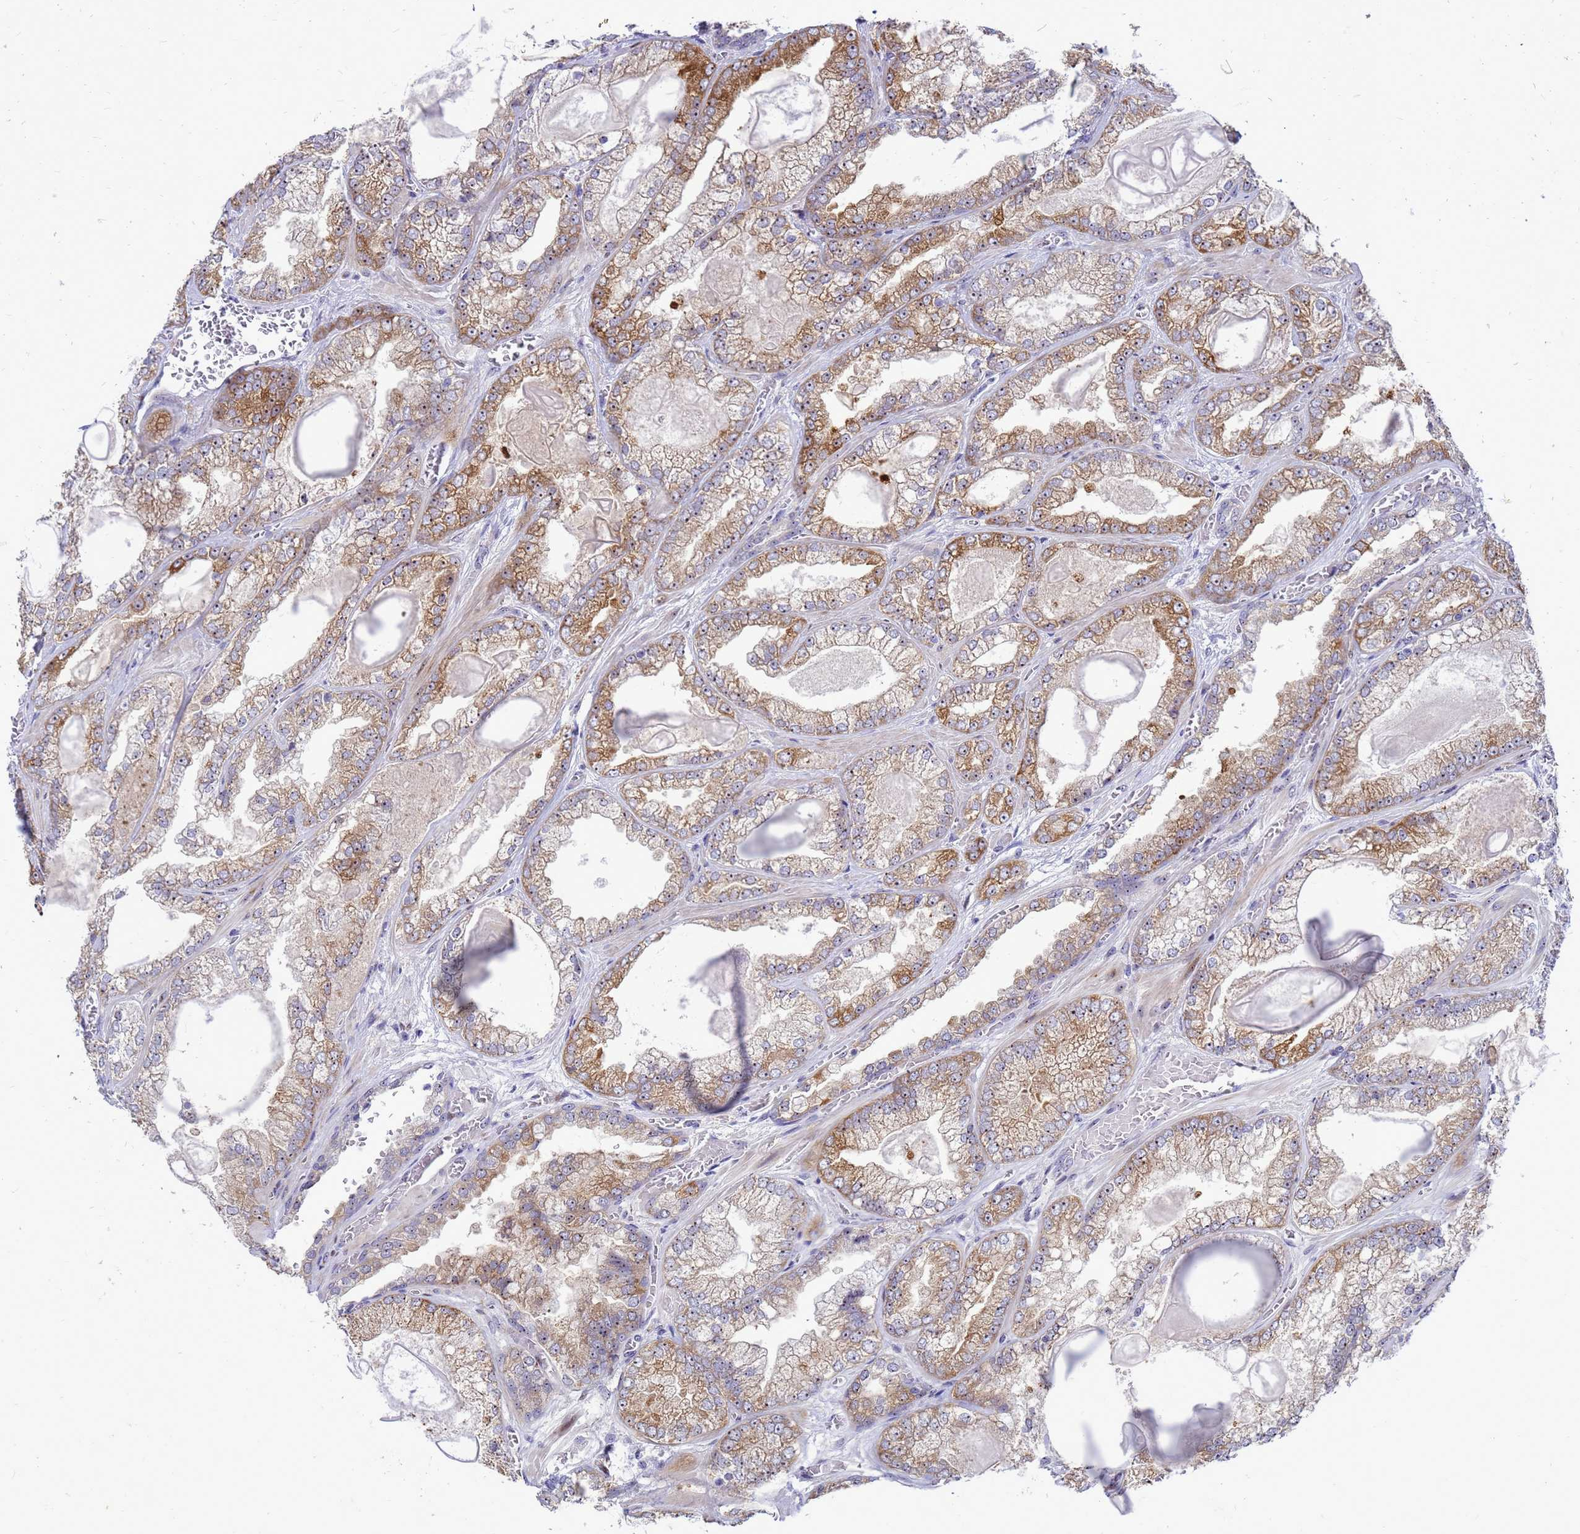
{"staining": {"intensity": "moderate", "quantity": ">75%", "location": "cytoplasmic/membranous"}, "tissue": "prostate cancer", "cell_type": "Tumor cells", "image_type": "cancer", "snomed": [{"axis": "morphology", "description": "Adenocarcinoma, Low grade"}, {"axis": "topography", "description": "Prostate"}], "caption": "Low-grade adenocarcinoma (prostate) was stained to show a protein in brown. There is medium levels of moderate cytoplasmic/membranous positivity in about >75% of tumor cells.", "gene": "RSPO1", "patient": {"sex": "male", "age": 57}}